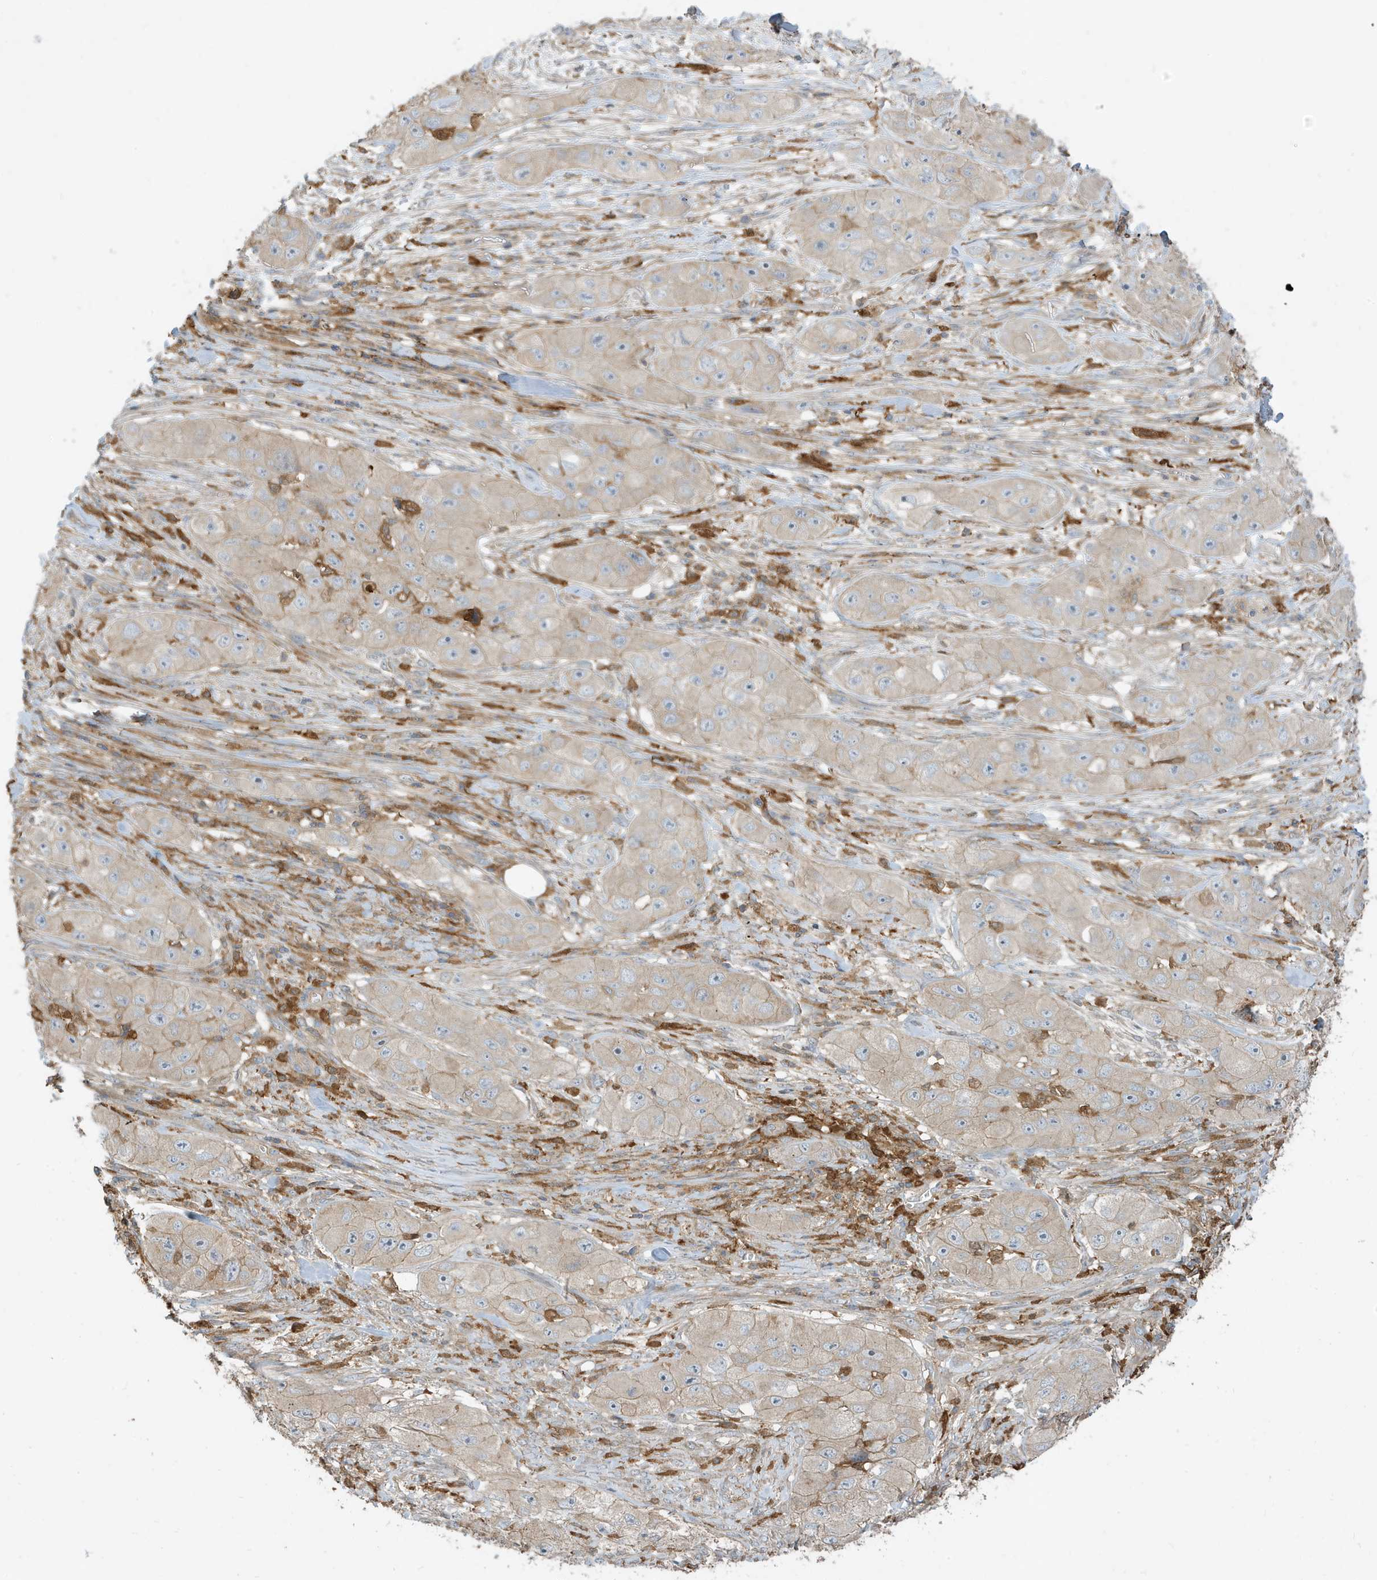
{"staining": {"intensity": "weak", "quantity": "<25%", "location": "cytoplasmic/membranous"}, "tissue": "skin cancer", "cell_type": "Tumor cells", "image_type": "cancer", "snomed": [{"axis": "morphology", "description": "Squamous cell carcinoma, NOS"}, {"axis": "topography", "description": "Skin"}, {"axis": "topography", "description": "Subcutis"}], "caption": "Histopathology image shows no significant protein positivity in tumor cells of squamous cell carcinoma (skin).", "gene": "ABTB1", "patient": {"sex": "male", "age": 73}}